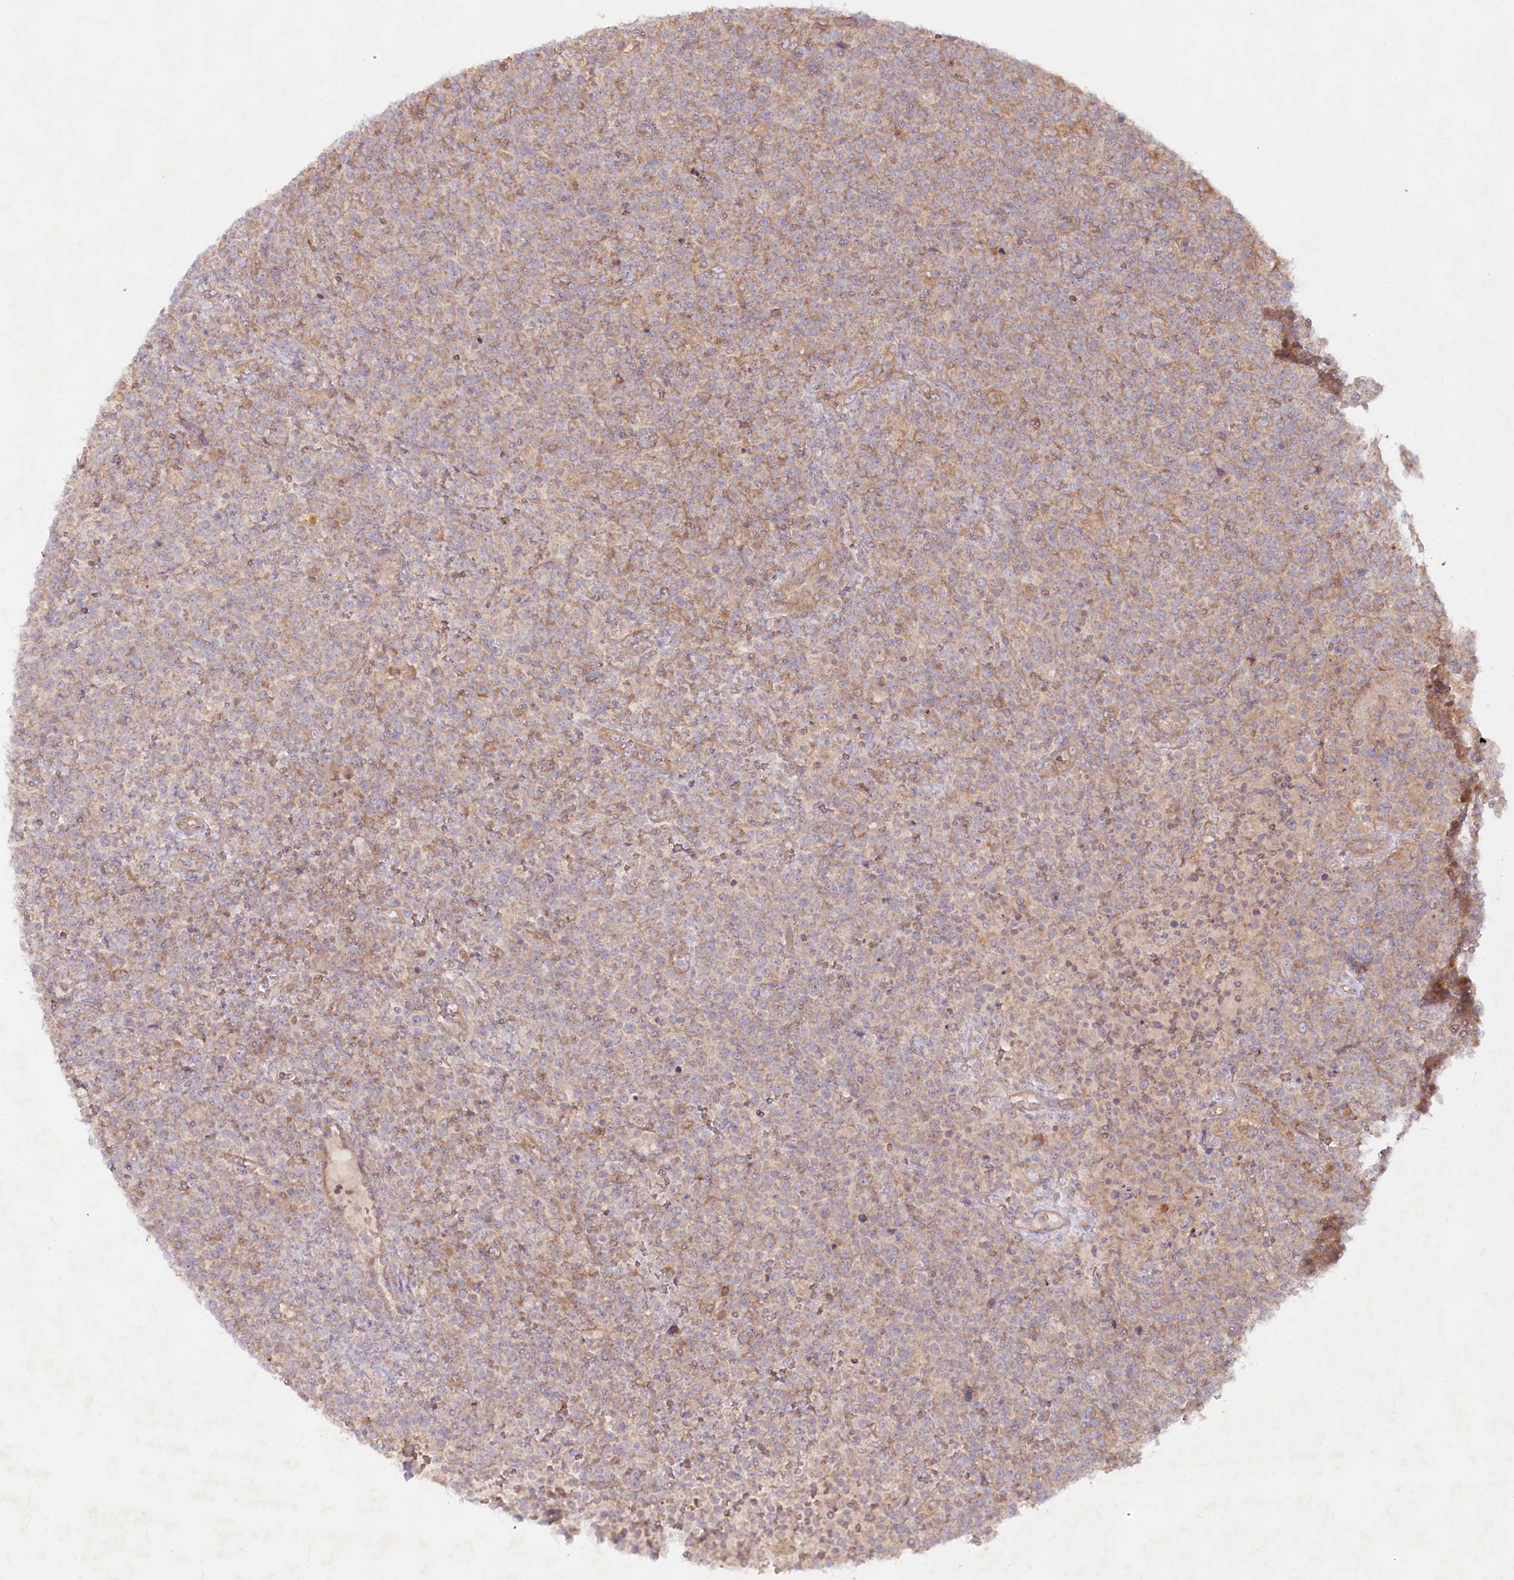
{"staining": {"intensity": "weak", "quantity": ">75%", "location": "cytoplasmic/membranous"}, "tissue": "lymphoma", "cell_type": "Tumor cells", "image_type": "cancer", "snomed": [{"axis": "morphology", "description": "Malignant lymphoma, non-Hodgkin's type, High grade"}, {"axis": "topography", "description": "Lymph node"}], "caption": "Protein staining by immunohistochemistry (IHC) shows weak cytoplasmic/membranous staining in about >75% of tumor cells in lymphoma.", "gene": "TNIP1", "patient": {"sex": "male", "age": 61}}